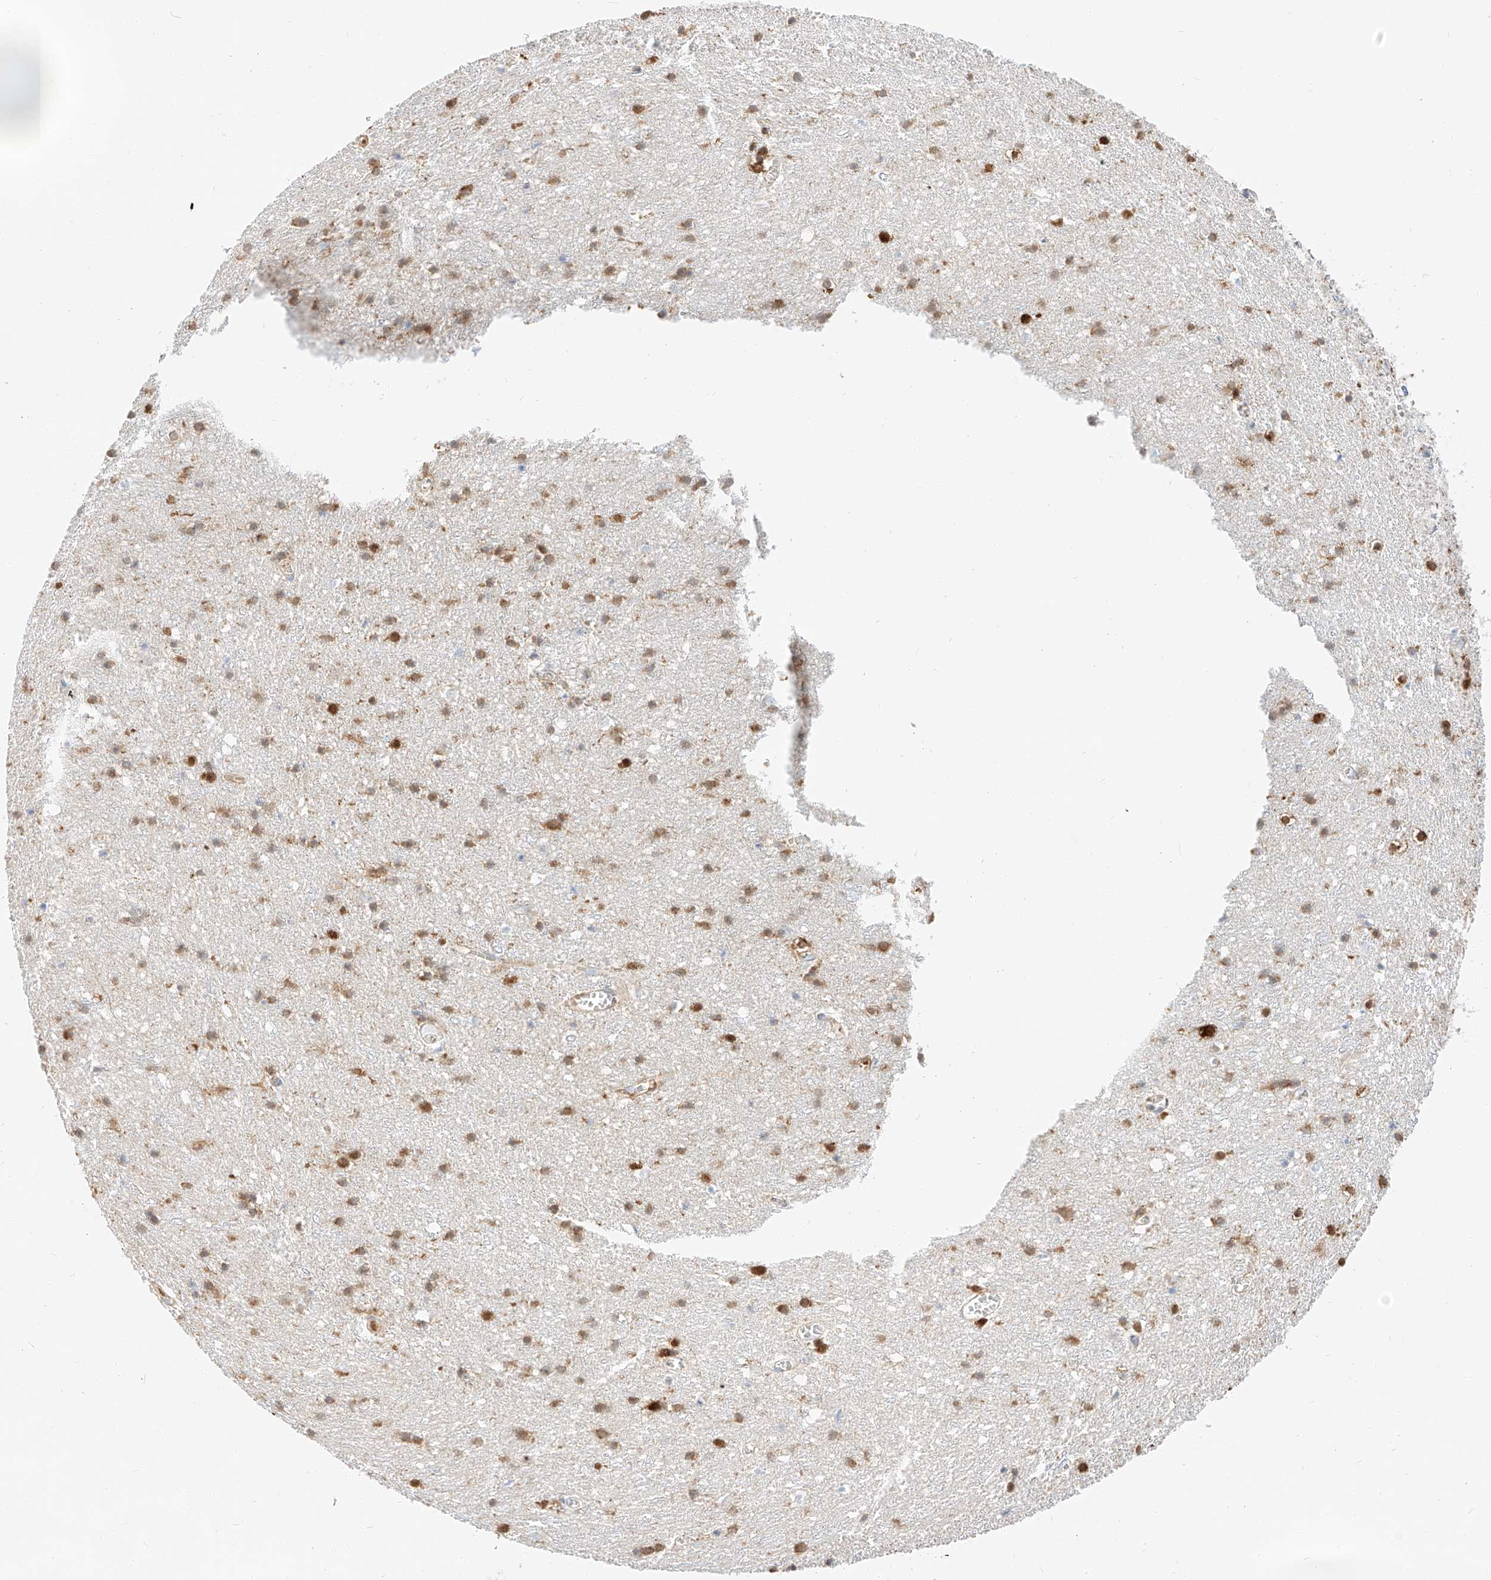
{"staining": {"intensity": "negative", "quantity": "none", "location": "none"}, "tissue": "cerebral cortex", "cell_type": "Endothelial cells", "image_type": "normal", "snomed": [{"axis": "morphology", "description": "Normal tissue, NOS"}, {"axis": "topography", "description": "Cerebral cortex"}], "caption": "Immunohistochemical staining of benign human cerebral cortex reveals no significant staining in endothelial cells. (Immunohistochemistry (ihc), brightfield microscopy, high magnification).", "gene": "MAP7", "patient": {"sex": "female", "age": 64}}